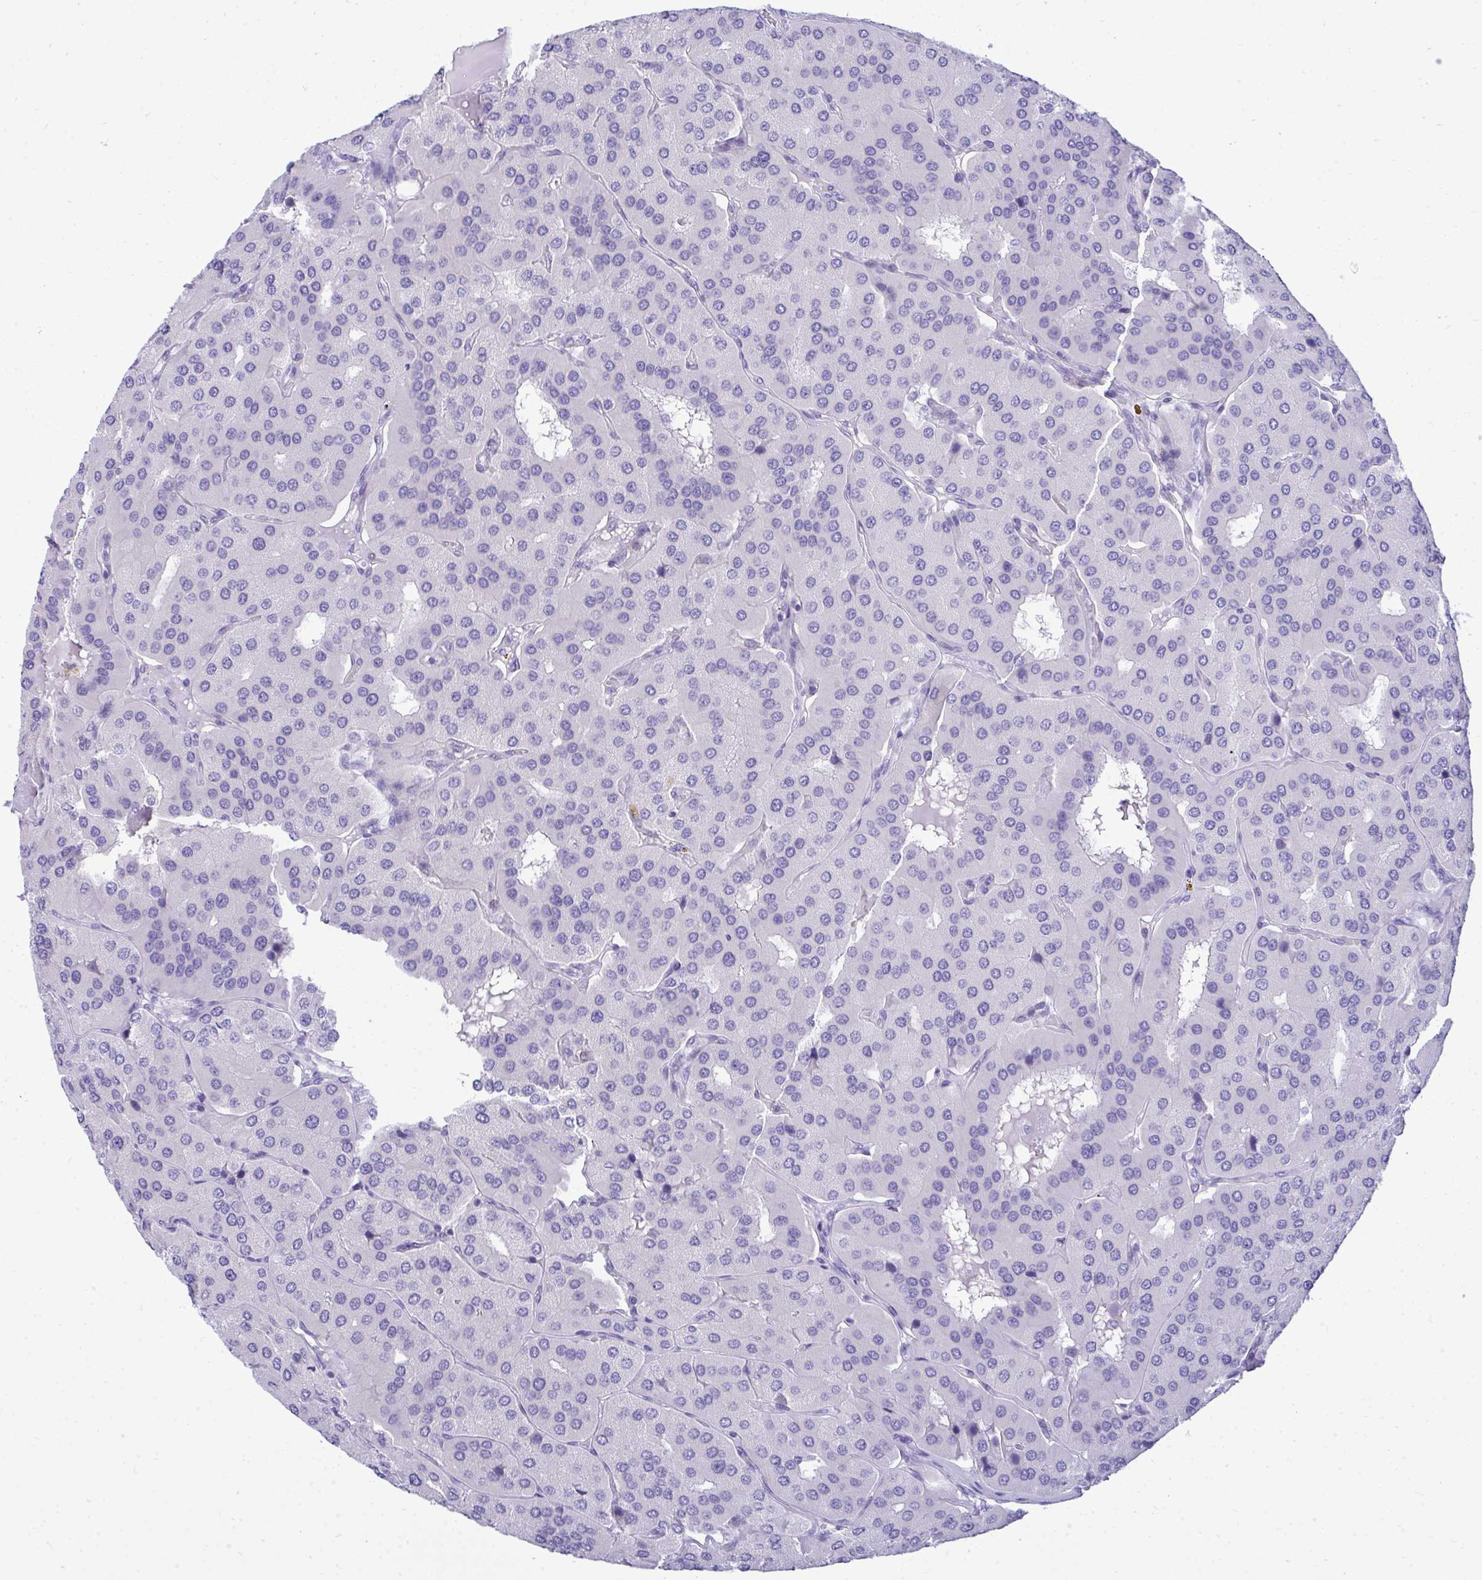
{"staining": {"intensity": "negative", "quantity": "none", "location": "none"}, "tissue": "parathyroid gland", "cell_type": "Glandular cells", "image_type": "normal", "snomed": [{"axis": "morphology", "description": "Normal tissue, NOS"}, {"axis": "morphology", "description": "Adenoma, NOS"}, {"axis": "topography", "description": "Parathyroid gland"}], "caption": "High magnification brightfield microscopy of benign parathyroid gland stained with DAB (brown) and counterstained with hematoxylin (blue): glandular cells show no significant positivity. (Brightfield microscopy of DAB immunohistochemistry at high magnification).", "gene": "PGM2L1", "patient": {"sex": "female", "age": 86}}